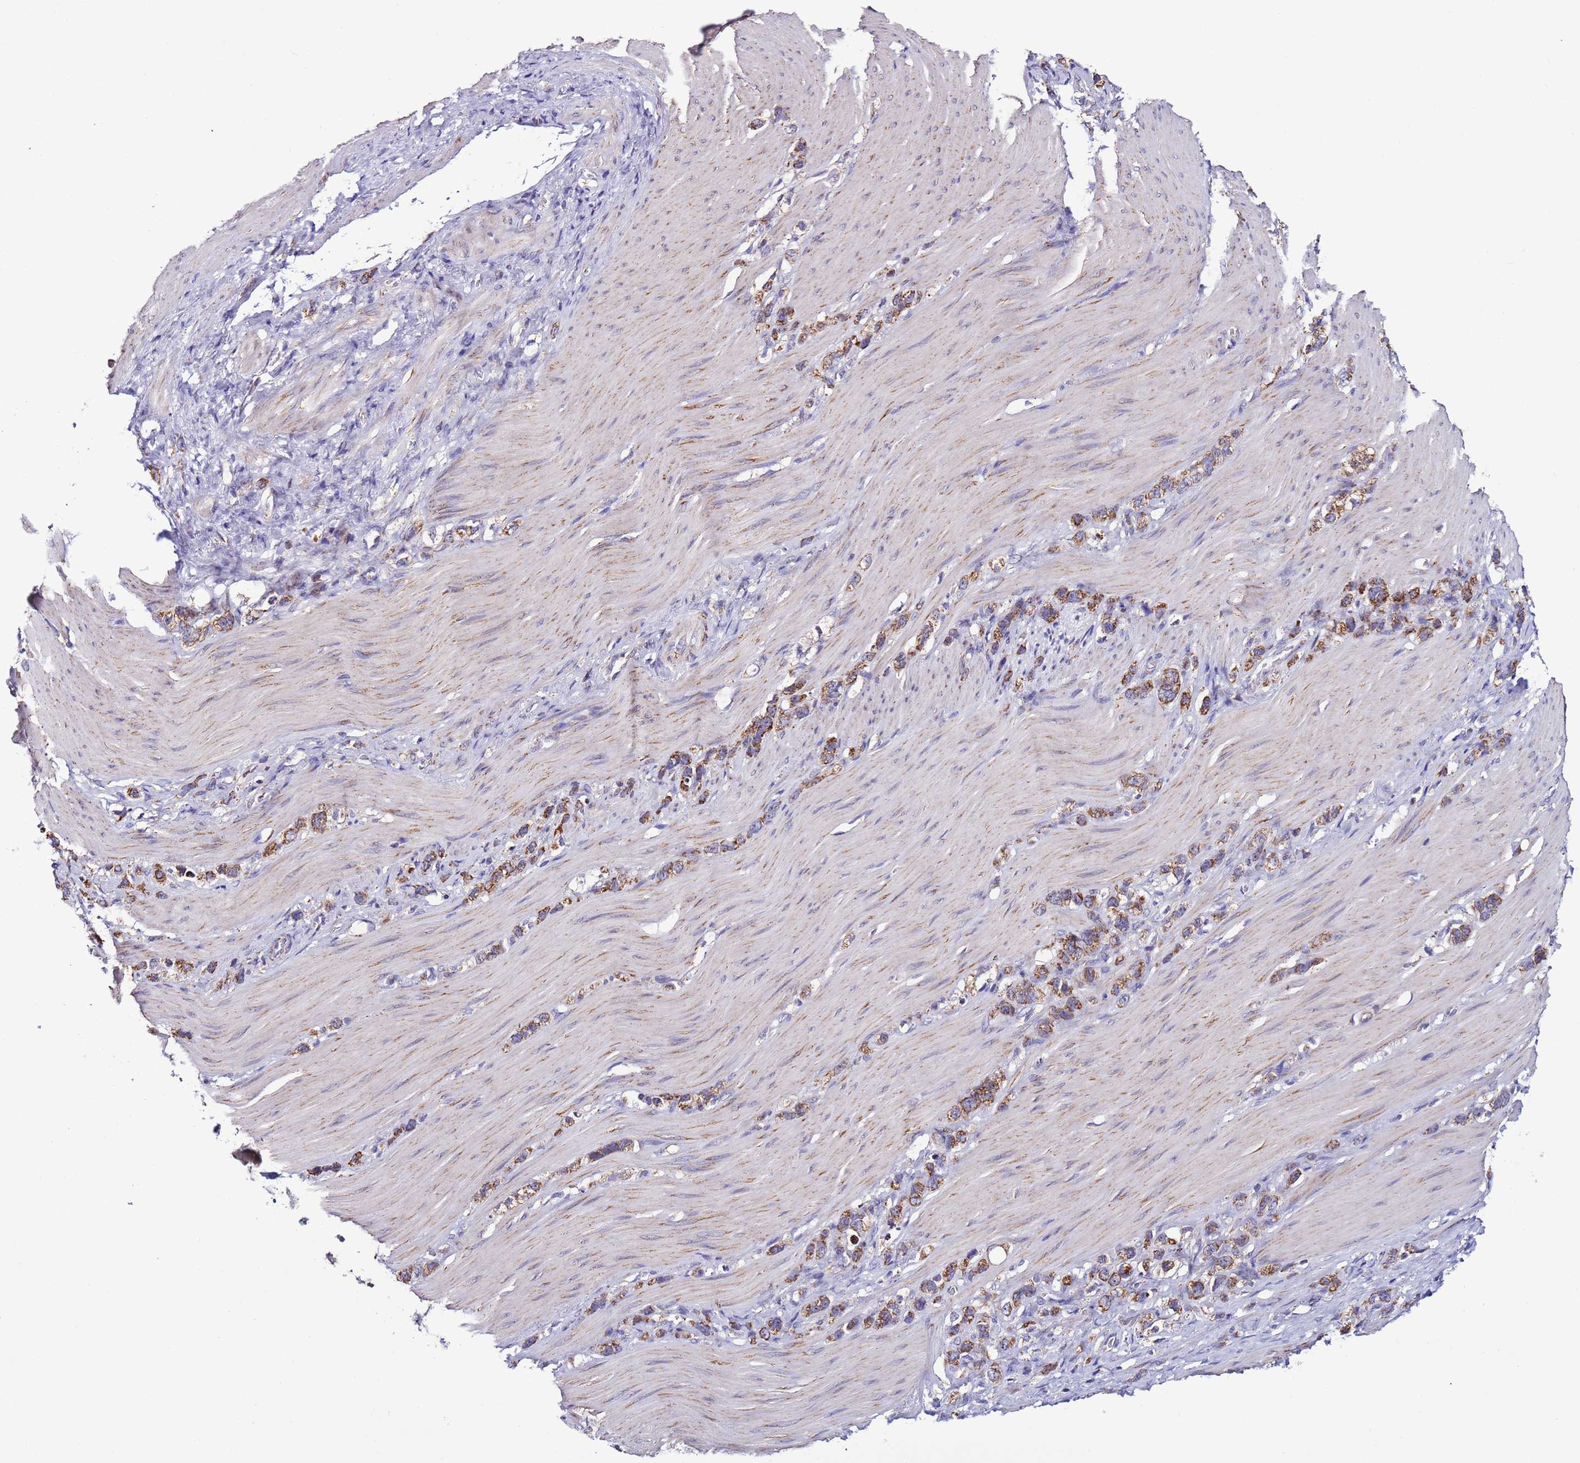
{"staining": {"intensity": "moderate", "quantity": ">75%", "location": "cytoplasmic/membranous"}, "tissue": "stomach cancer", "cell_type": "Tumor cells", "image_type": "cancer", "snomed": [{"axis": "morphology", "description": "Adenocarcinoma, NOS"}, {"axis": "topography", "description": "Stomach"}], "caption": "Protein analysis of adenocarcinoma (stomach) tissue exhibits moderate cytoplasmic/membranous positivity in approximately >75% of tumor cells. (DAB (3,3'-diaminobenzidine) = brown stain, brightfield microscopy at high magnification).", "gene": "UEVLD", "patient": {"sex": "female", "age": 65}}